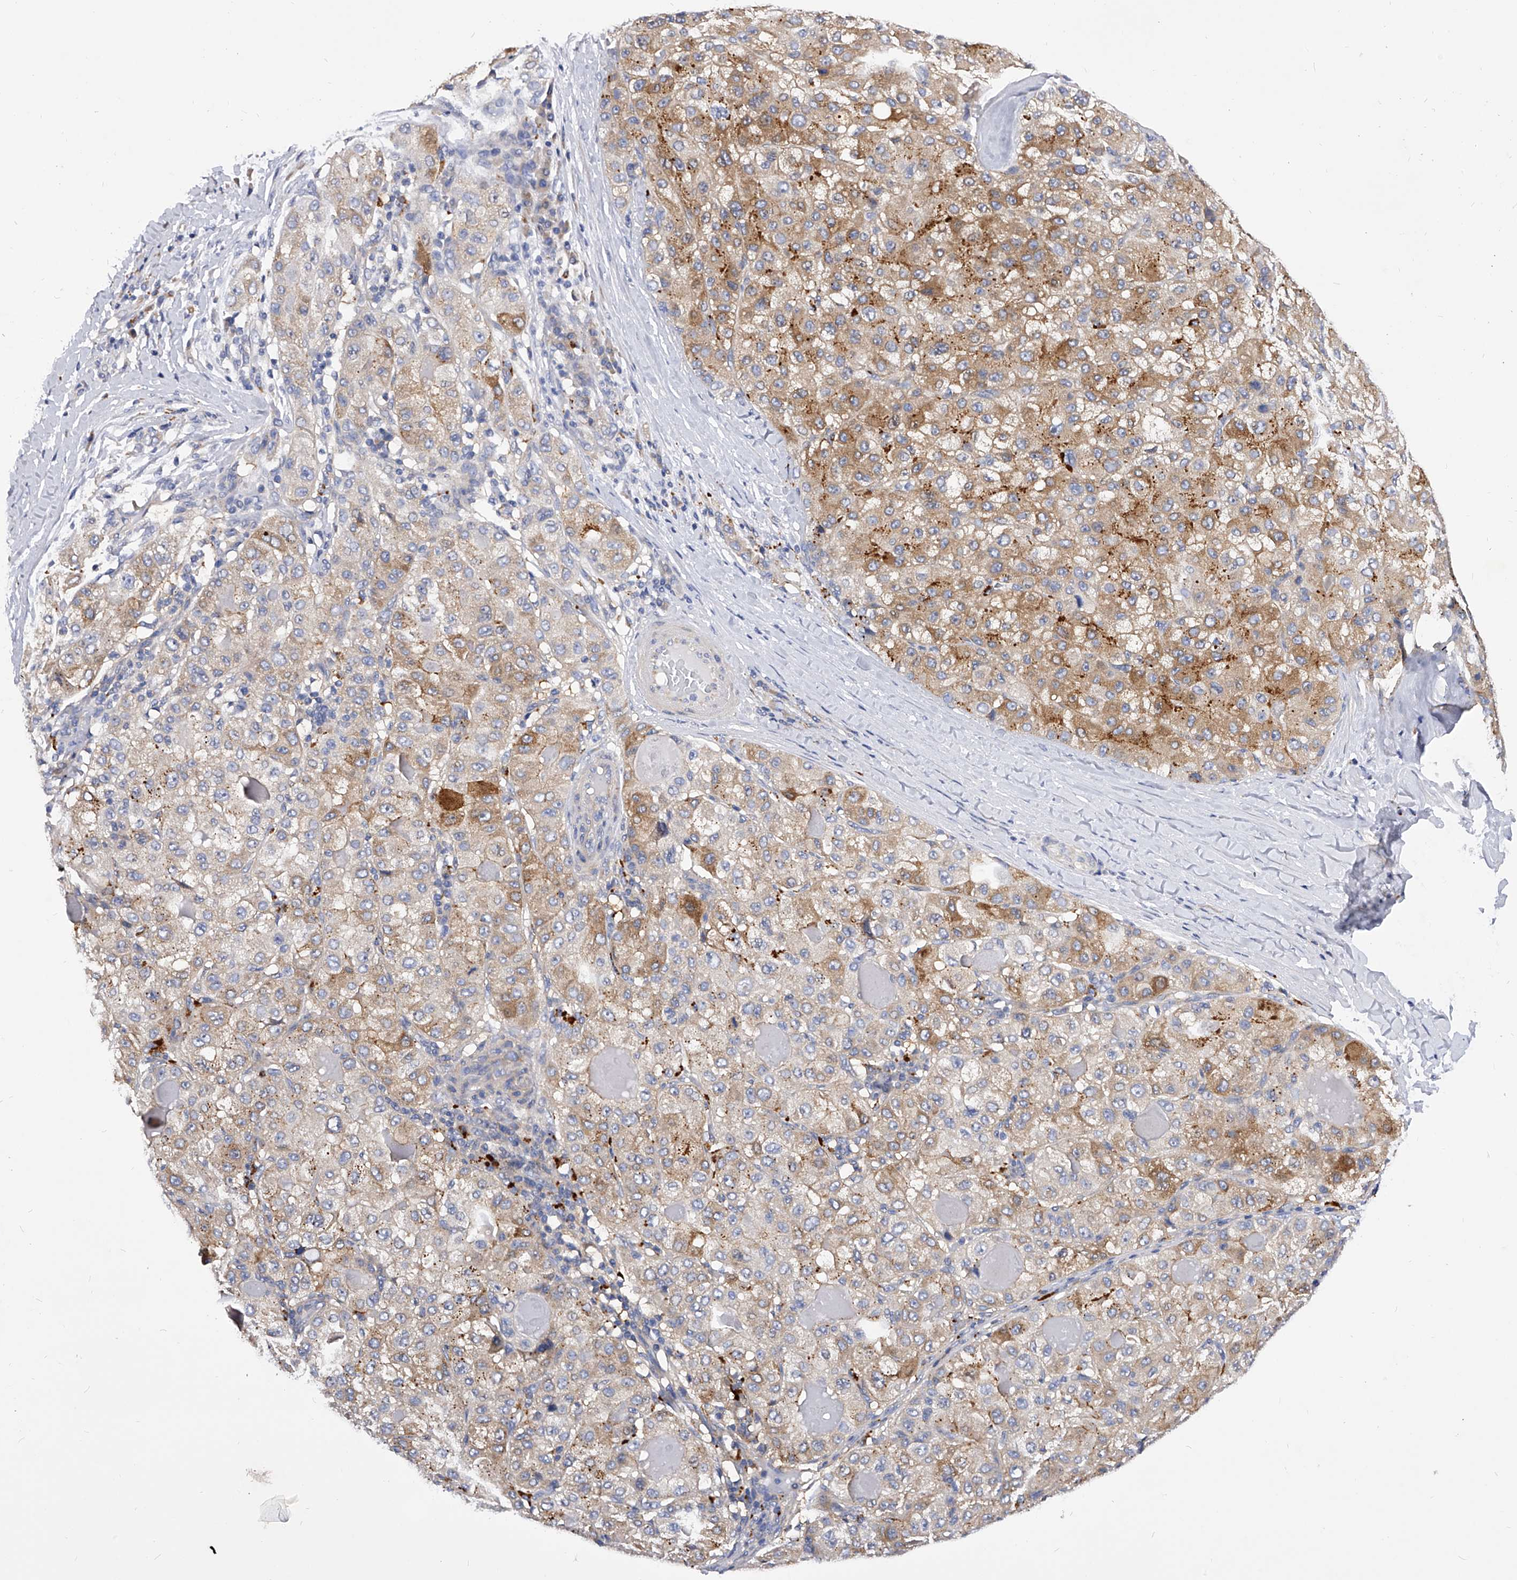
{"staining": {"intensity": "moderate", "quantity": "25%-75%", "location": "cytoplasmic/membranous"}, "tissue": "liver cancer", "cell_type": "Tumor cells", "image_type": "cancer", "snomed": [{"axis": "morphology", "description": "Carcinoma, Hepatocellular, NOS"}, {"axis": "topography", "description": "Liver"}], "caption": "Tumor cells show moderate cytoplasmic/membranous expression in about 25%-75% of cells in liver cancer (hepatocellular carcinoma).", "gene": "PPP5C", "patient": {"sex": "male", "age": 80}}